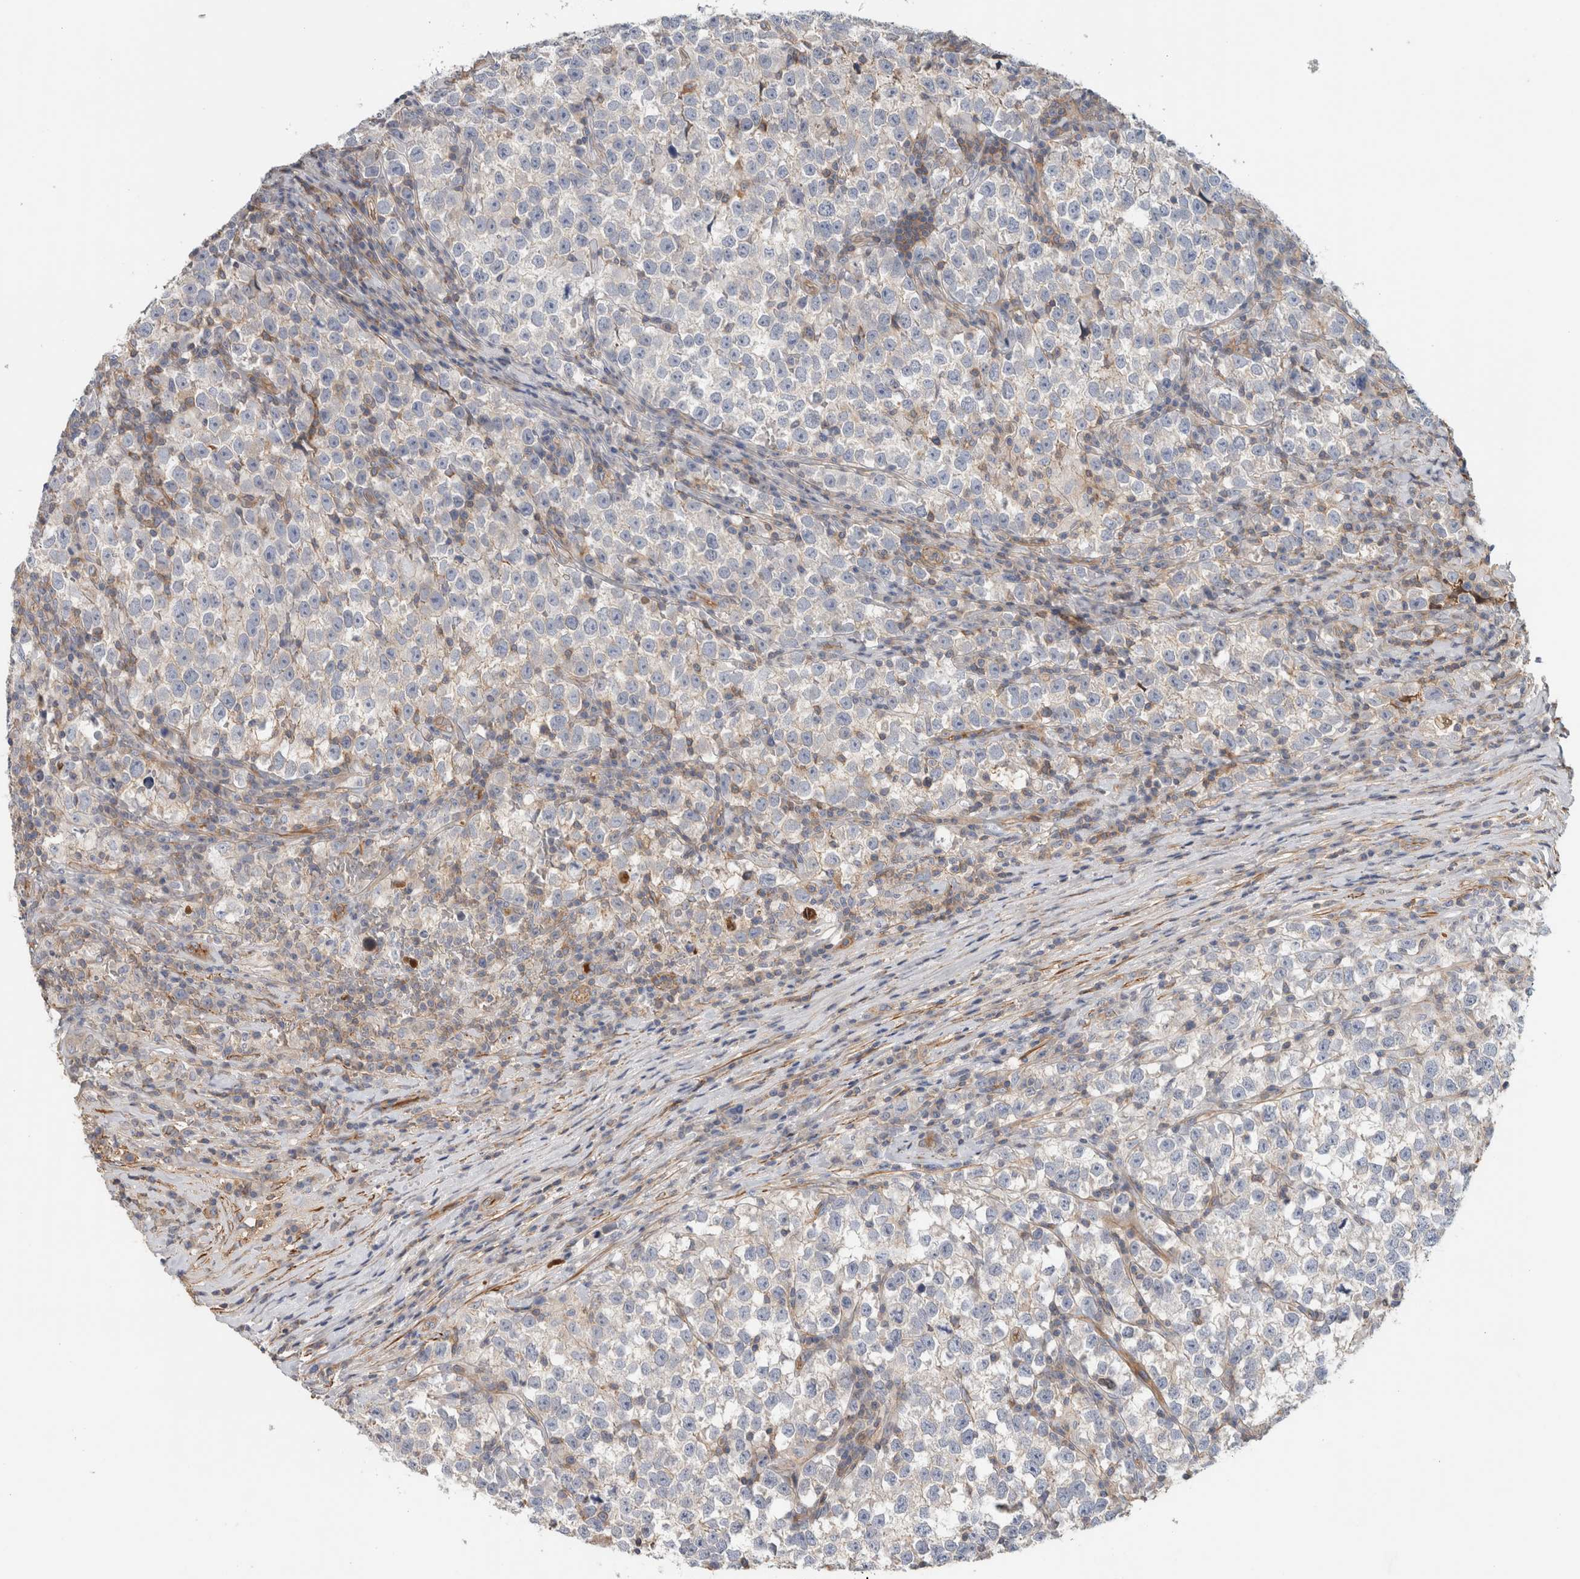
{"staining": {"intensity": "negative", "quantity": "none", "location": "none"}, "tissue": "testis cancer", "cell_type": "Tumor cells", "image_type": "cancer", "snomed": [{"axis": "morphology", "description": "Normal tissue, NOS"}, {"axis": "morphology", "description": "Seminoma, NOS"}, {"axis": "topography", "description": "Testis"}], "caption": "Tumor cells are negative for protein expression in human seminoma (testis).", "gene": "CFI", "patient": {"sex": "male", "age": 43}}